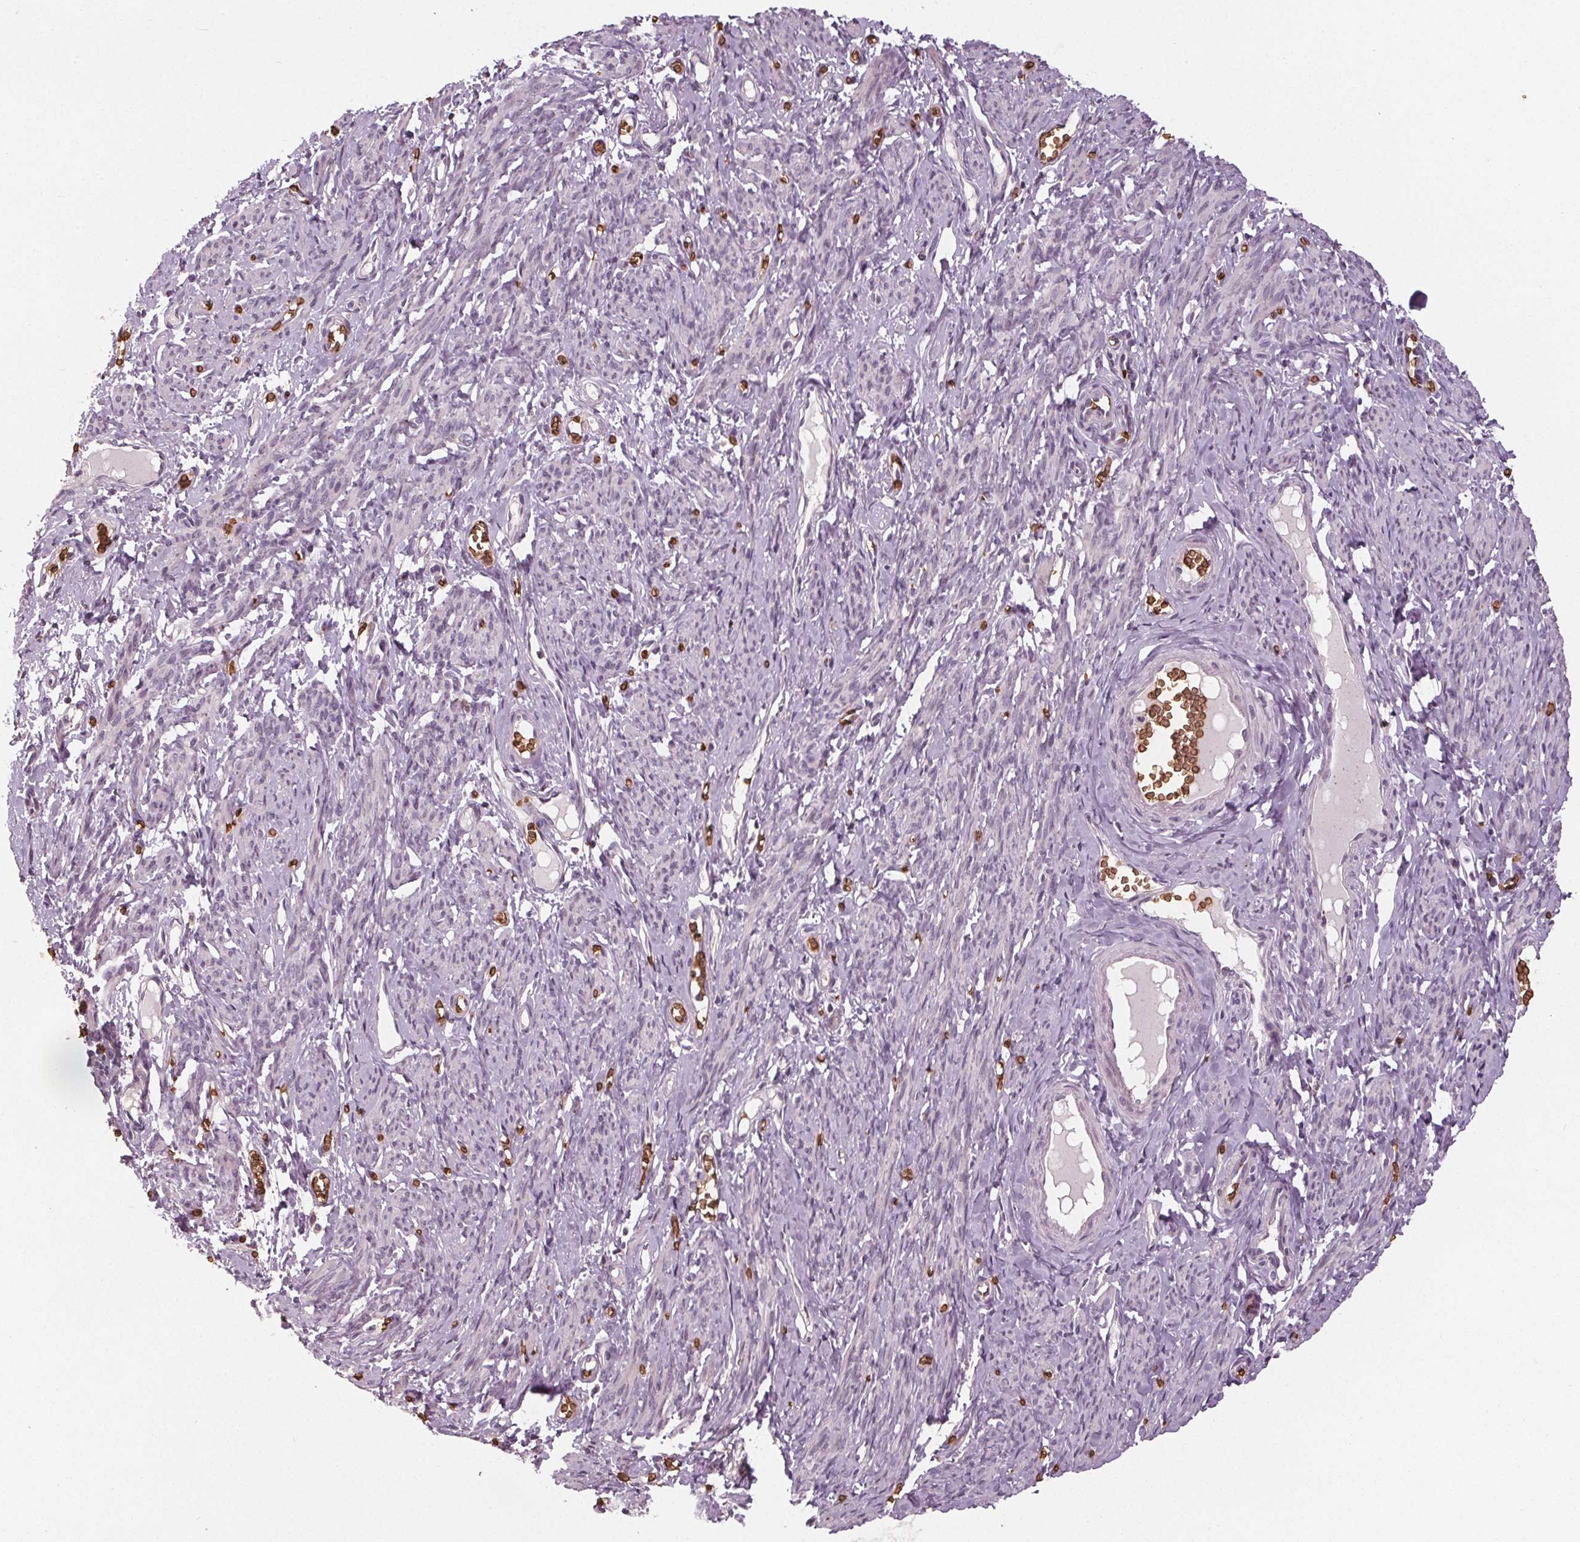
{"staining": {"intensity": "negative", "quantity": "none", "location": "none"}, "tissue": "smooth muscle", "cell_type": "Smooth muscle cells", "image_type": "normal", "snomed": [{"axis": "morphology", "description": "Normal tissue, NOS"}, {"axis": "topography", "description": "Smooth muscle"}], "caption": "Immunohistochemical staining of benign human smooth muscle shows no significant positivity in smooth muscle cells.", "gene": "SLC4A1", "patient": {"sex": "female", "age": 65}}